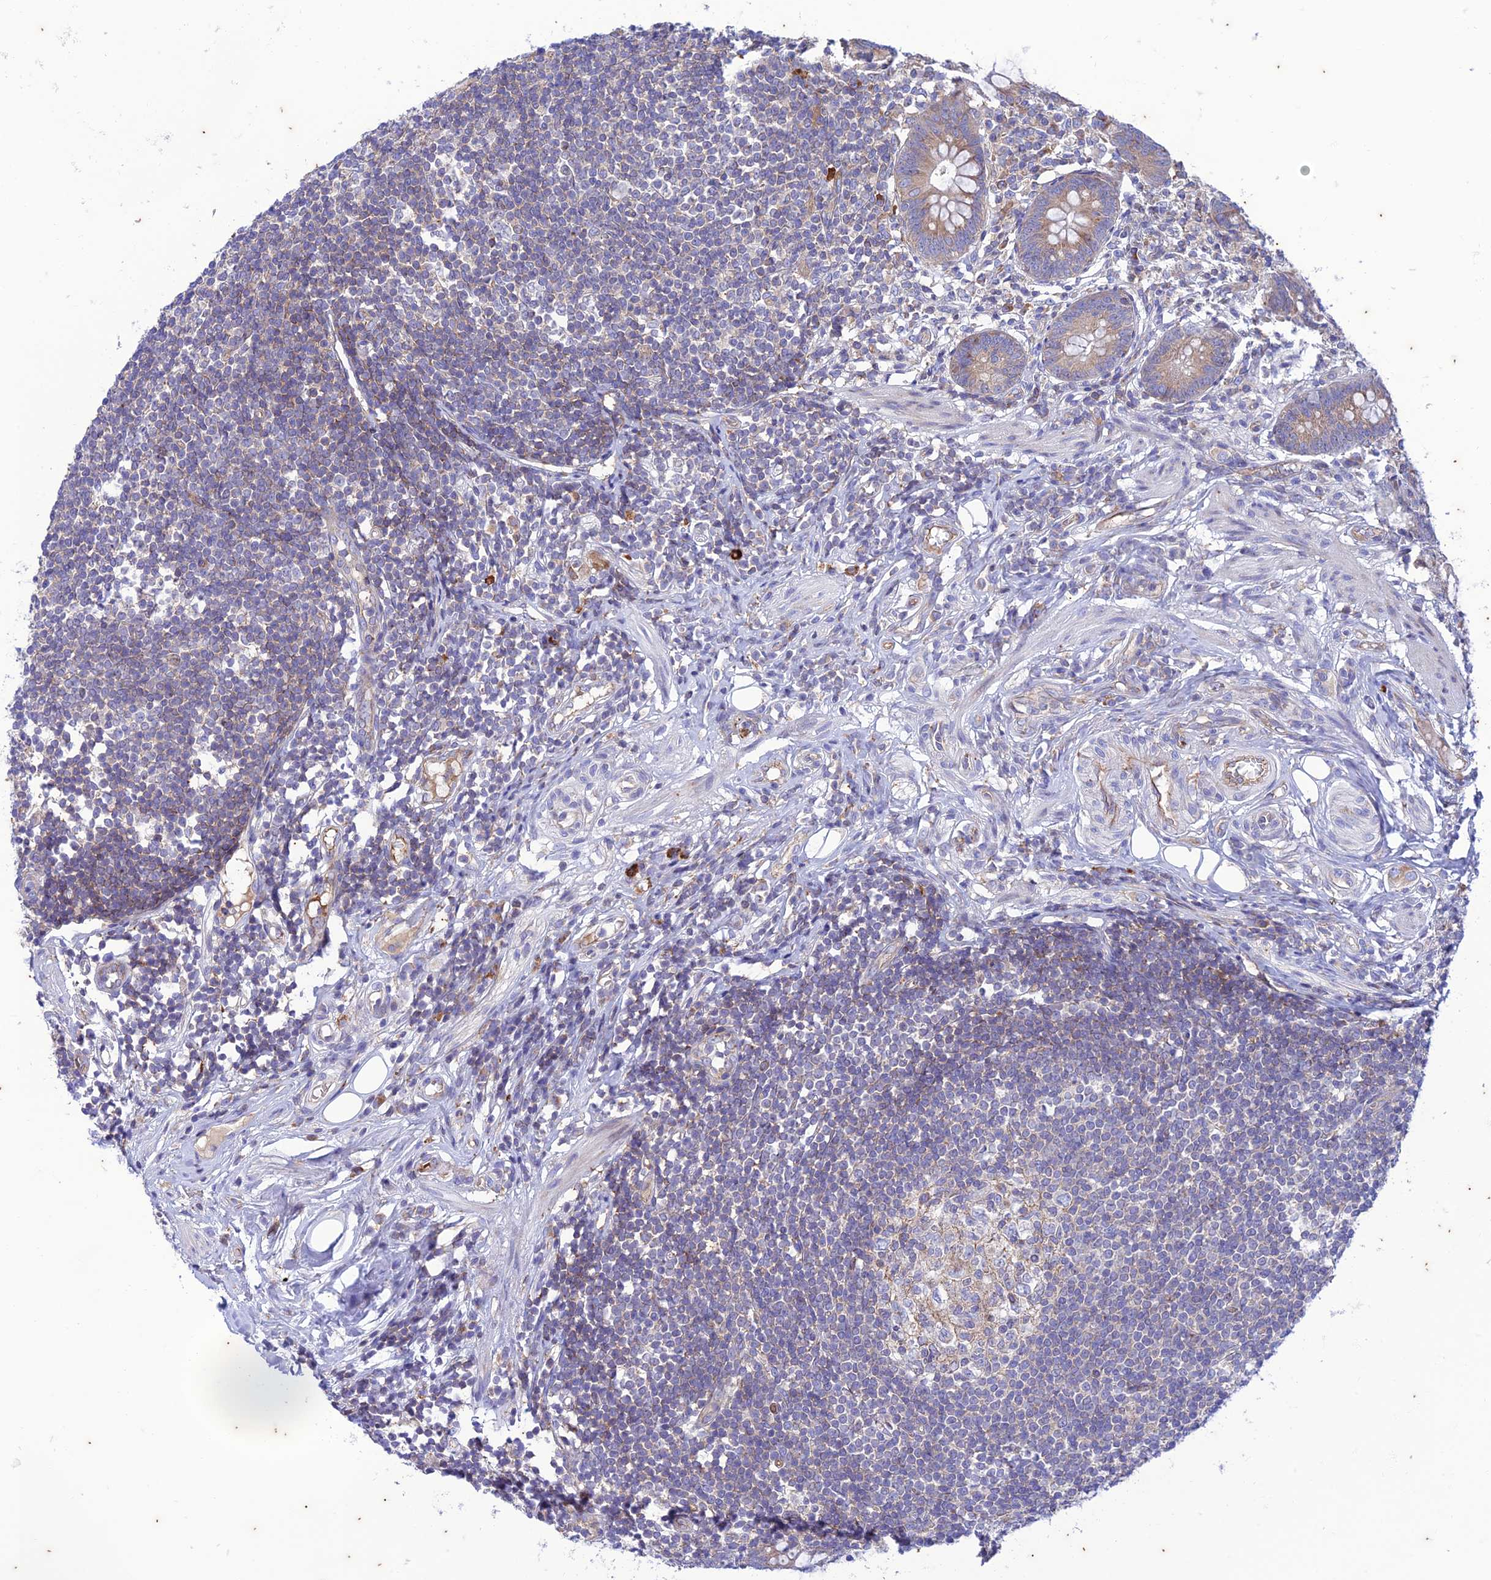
{"staining": {"intensity": "weak", "quantity": "25%-75%", "location": "cytoplasmic/membranous"}, "tissue": "appendix", "cell_type": "Glandular cells", "image_type": "normal", "snomed": [{"axis": "morphology", "description": "Normal tissue, NOS"}, {"axis": "topography", "description": "Appendix"}], "caption": "Protein expression by immunohistochemistry shows weak cytoplasmic/membranous expression in about 25%-75% of glandular cells in normal appendix. The staining was performed using DAB to visualize the protein expression in brown, while the nuclei were stained in blue with hematoxylin (Magnification: 20x).", "gene": "PIMREG", "patient": {"sex": "female", "age": 62}}